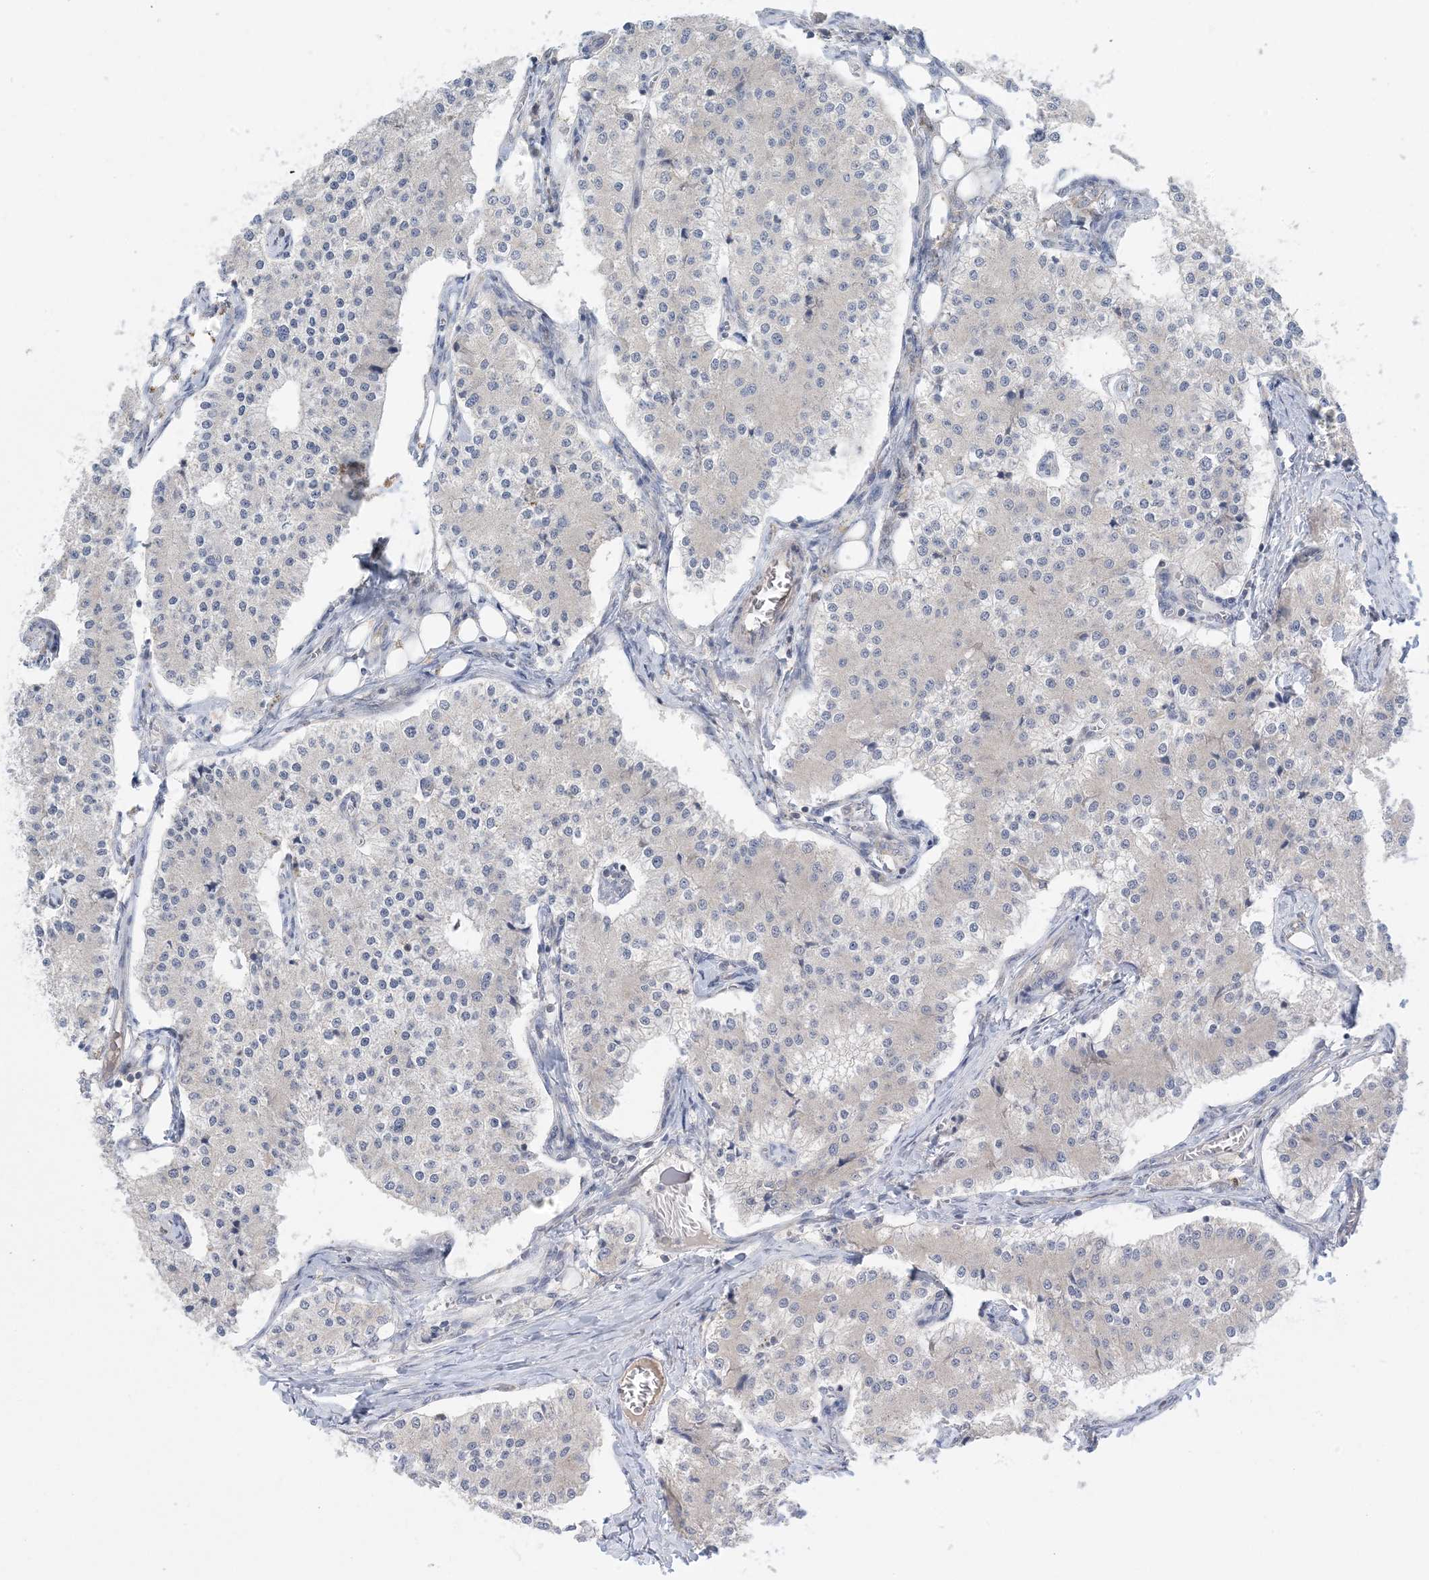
{"staining": {"intensity": "negative", "quantity": "none", "location": "none"}, "tissue": "carcinoid", "cell_type": "Tumor cells", "image_type": "cancer", "snomed": [{"axis": "morphology", "description": "Carcinoid, malignant, NOS"}, {"axis": "topography", "description": "Colon"}], "caption": "A high-resolution histopathology image shows immunohistochemistry staining of carcinoid (malignant), which reveals no significant staining in tumor cells.", "gene": "TRMT10C", "patient": {"sex": "female", "age": 52}}